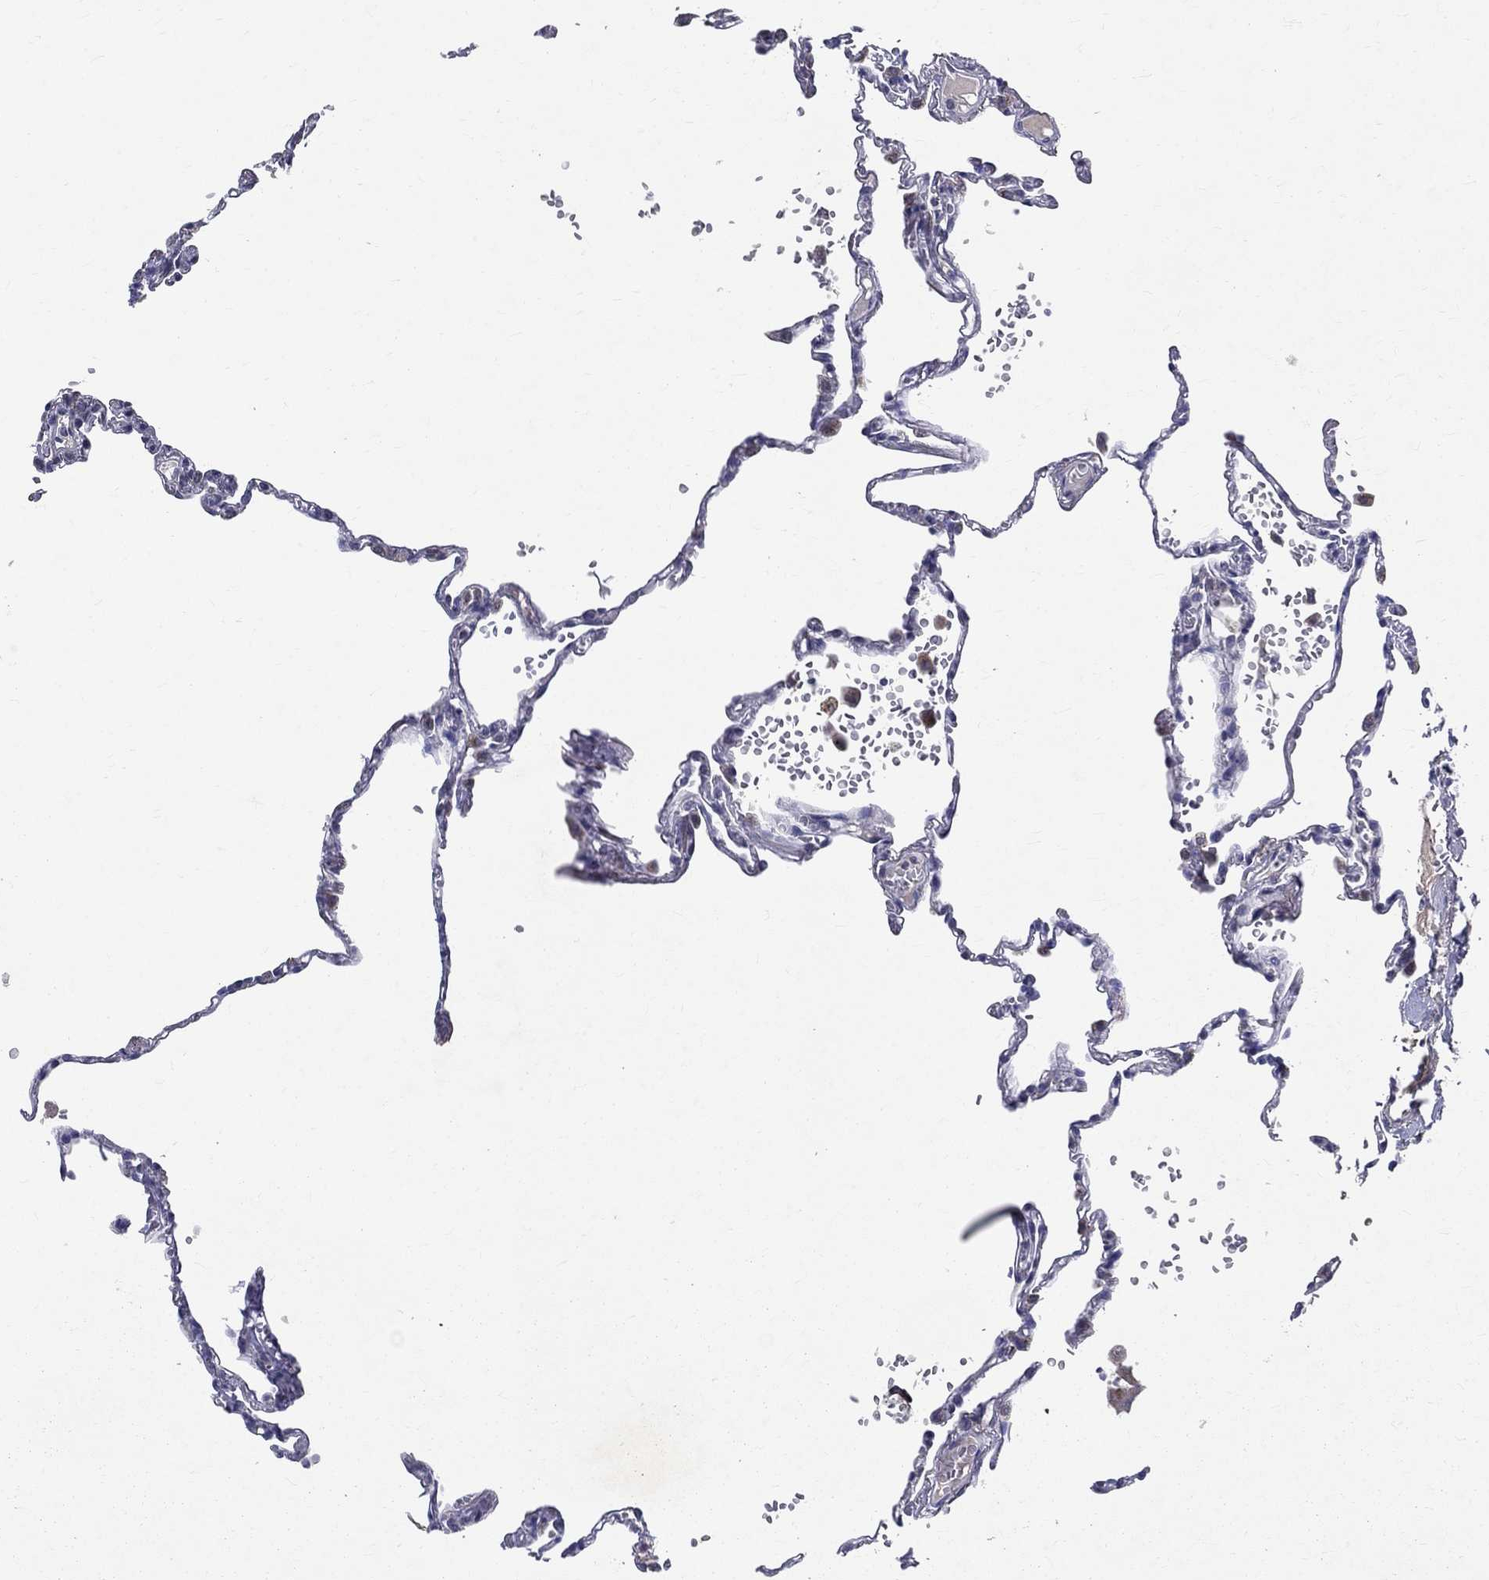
{"staining": {"intensity": "negative", "quantity": "none", "location": "none"}, "tissue": "lung", "cell_type": "Alveolar cells", "image_type": "normal", "snomed": [{"axis": "morphology", "description": "Normal tissue, NOS"}, {"axis": "topography", "description": "Lung"}], "caption": "IHC image of normal lung: lung stained with DAB exhibits no significant protein expression in alveolar cells.", "gene": "SLC4A10", "patient": {"sex": "male", "age": 78}}